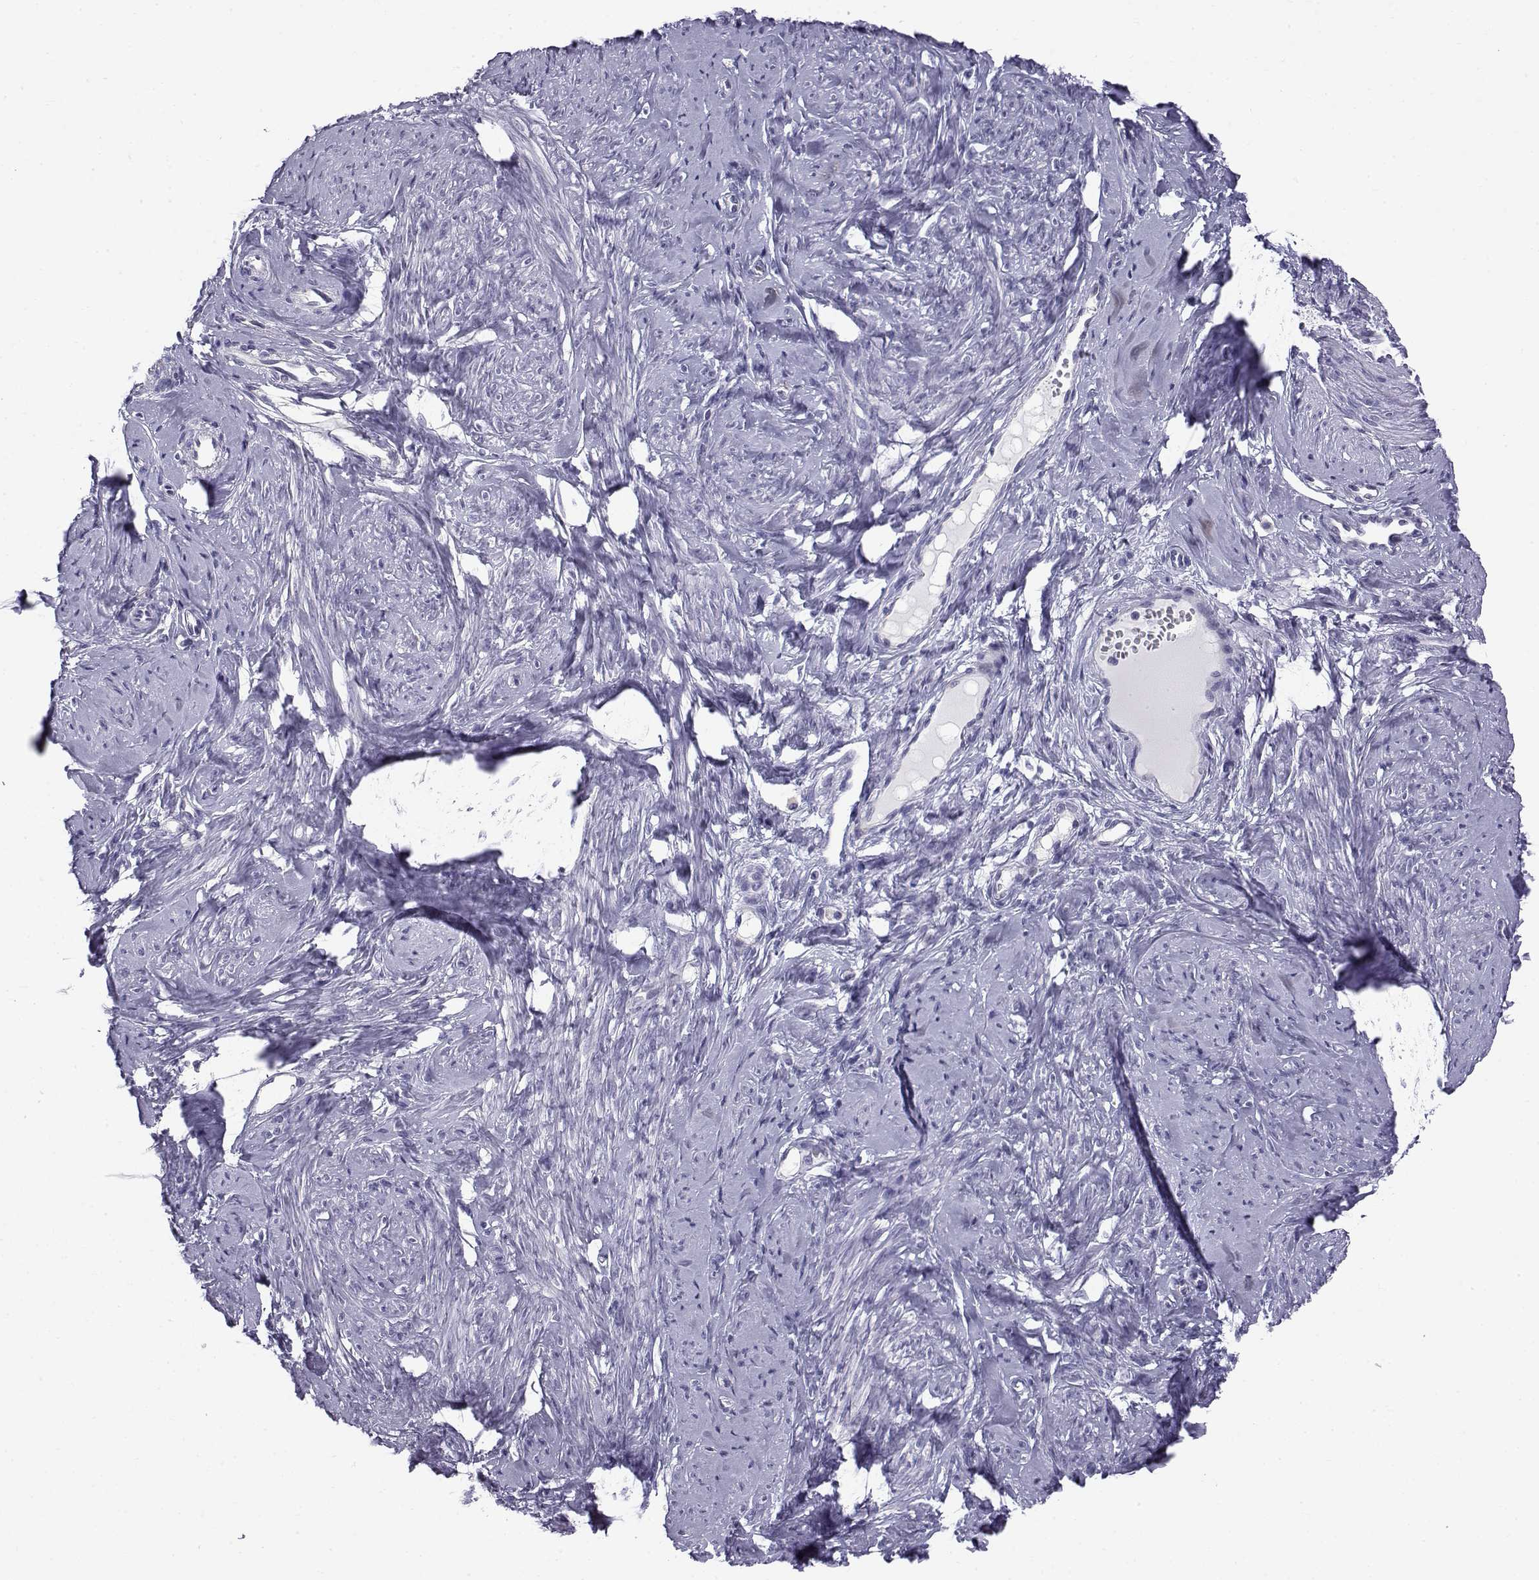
{"staining": {"intensity": "negative", "quantity": "none", "location": "none"}, "tissue": "smooth muscle", "cell_type": "Smooth muscle cells", "image_type": "normal", "snomed": [{"axis": "morphology", "description": "Normal tissue, NOS"}, {"axis": "topography", "description": "Smooth muscle"}], "caption": "Histopathology image shows no protein staining in smooth muscle cells of normal smooth muscle. (Stains: DAB (3,3'-diaminobenzidine) IHC with hematoxylin counter stain, Microscopy: brightfield microscopy at high magnification).", "gene": "RNASE12", "patient": {"sex": "female", "age": 48}}